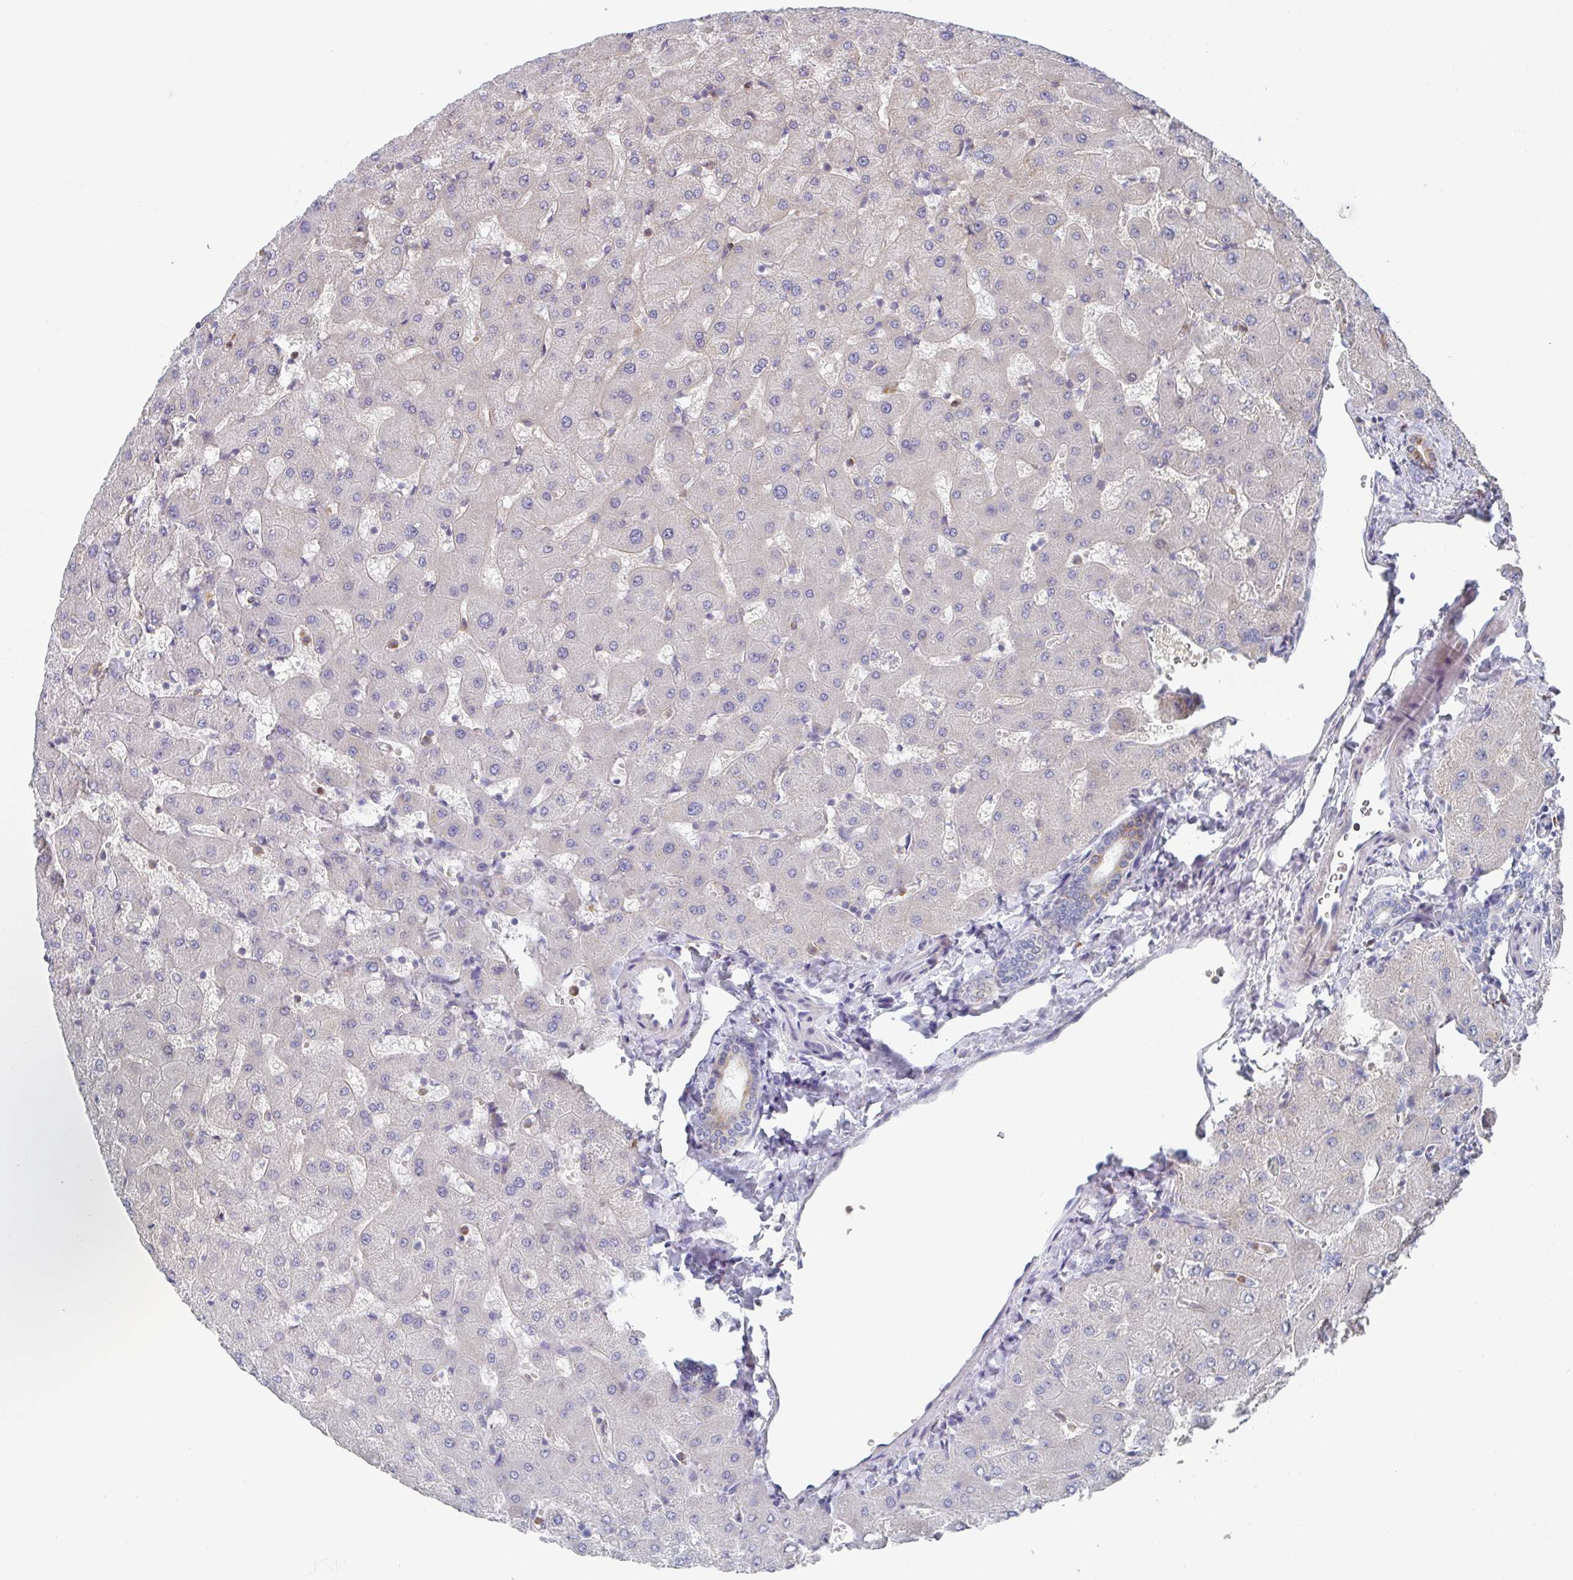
{"staining": {"intensity": "weak", "quantity": "<25%", "location": "cytoplasmic/membranous"}, "tissue": "liver", "cell_type": "Cholangiocytes", "image_type": "normal", "snomed": [{"axis": "morphology", "description": "Normal tissue, NOS"}, {"axis": "topography", "description": "Liver"}], "caption": "This is a image of immunohistochemistry (IHC) staining of unremarkable liver, which shows no expression in cholangiocytes. (Stains: DAB (3,3'-diaminobenzidine) immunohistochemistry (IHC) with hematoxylin counter stain, Microscopy: brightfield microscopy at high magnification).", "gene": "KLHL33", "patient": {"sex": "female", "age": 63}}